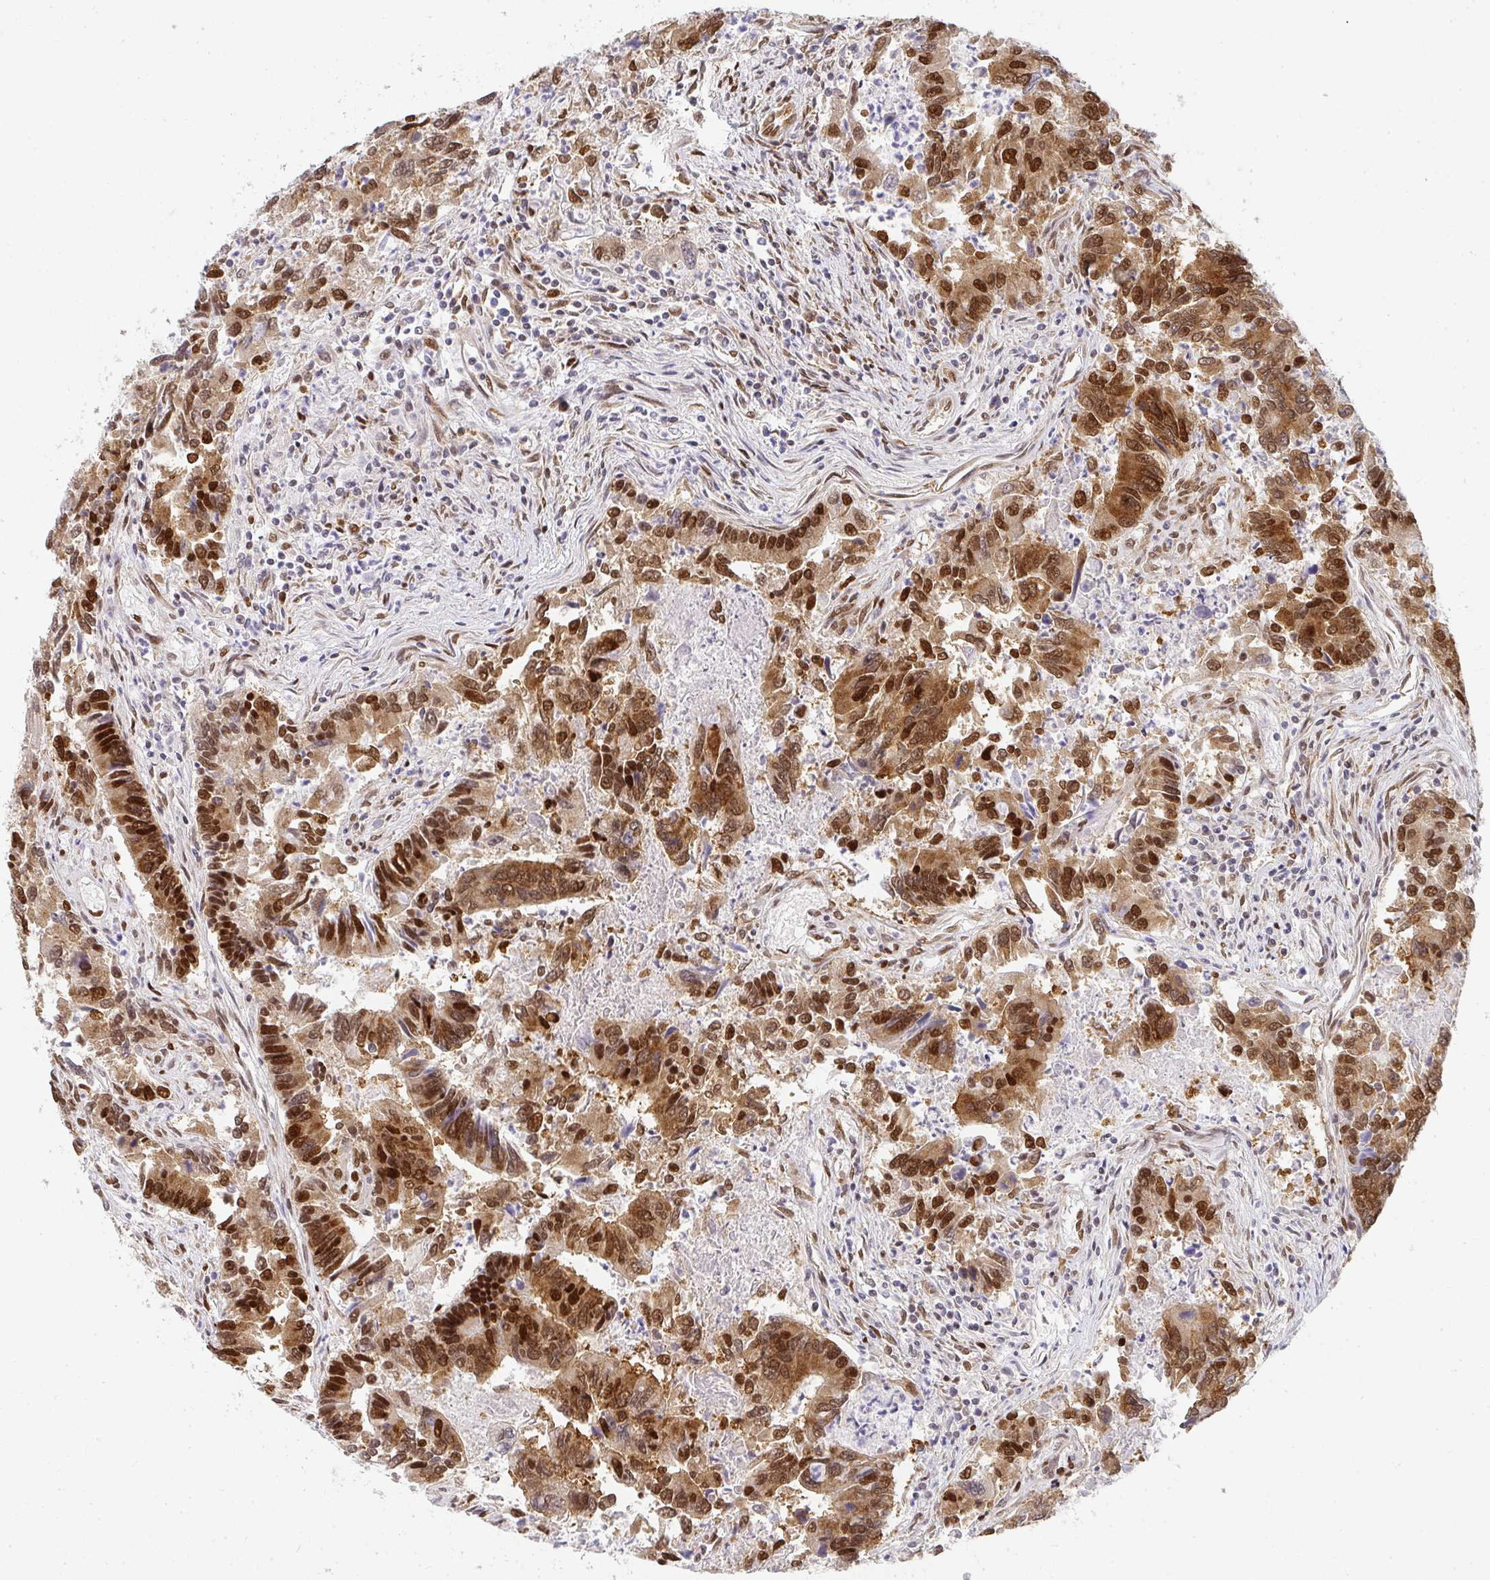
{"staining": {"intensity": "strong", "quantity": ">75%", "location": "cytoplasmic/membranous,nuclear"}, "tissue": "colorectal cancer", "cell_type": "Tumor cells", "image_type": "cancer", "snomed": [{"axis": "morphology", "description": "Adenocarcinoma, NOS"}, {"axis": "topography", "description": "Colon"}], "caption": "A high-resolution photomicrograph shows immunohistochemistry staining of colorectal cancer, which exhibits strong cytoplasmic/membranous and nuclear staining in approximately >75% of tumor cells. The staining is performed using DAB (3,3'-diaminobenzidine) brown chromogen to label protein expression. The nuclei are counter-stained blue using hematoxylin.", "gene": "SYNCRIP", "patient": {"sex": "female", "age": 67}}